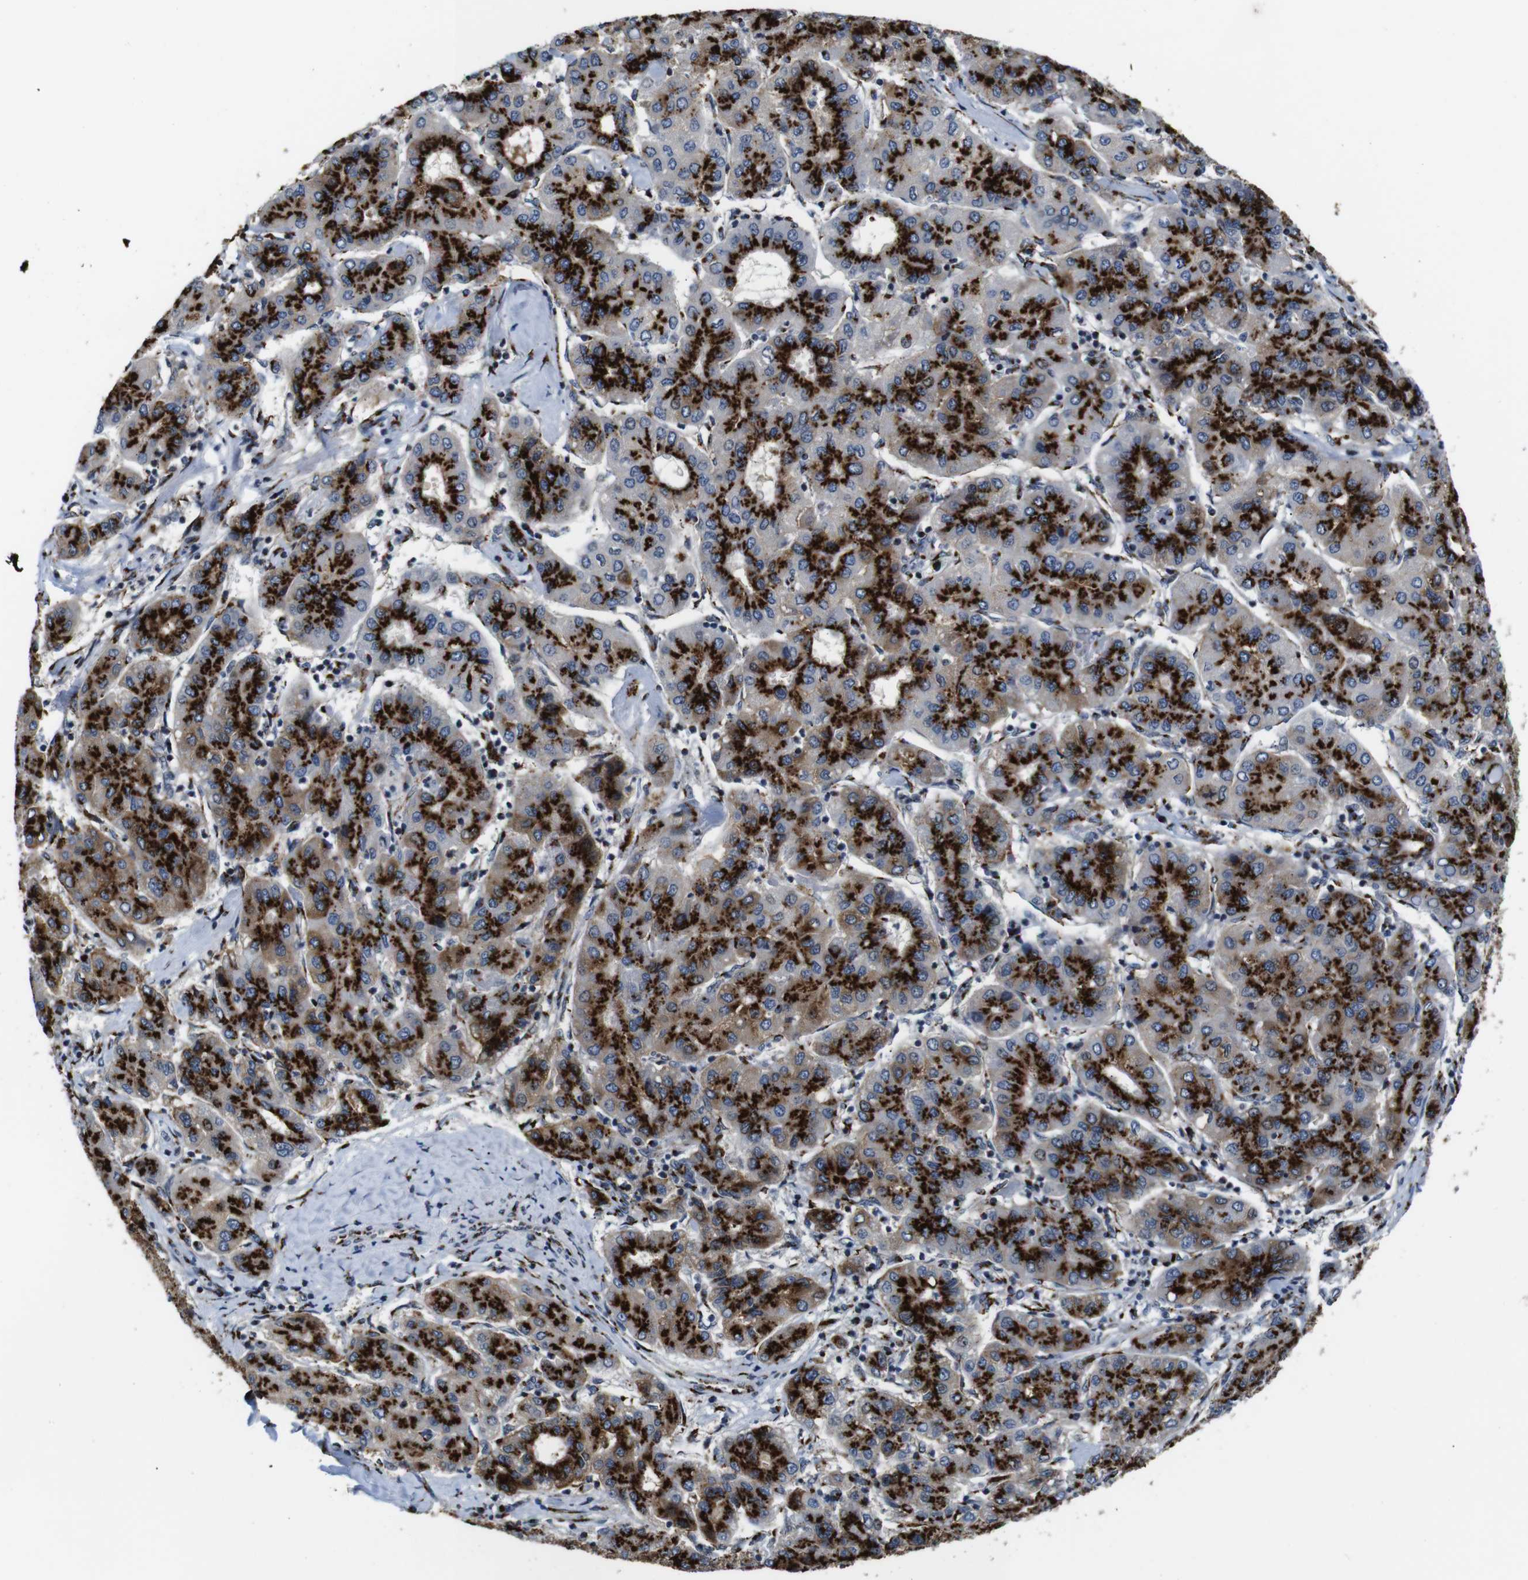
{"staining": {"intensity": "strong", "quantity": ">75%", "location": "cytoplasmic/membranous"}, "tissue": "liver cancer", "cell_type": "Tumor cells", "image_type": "cancer", "snomed": [{"axis": "morphology", "description": "Carcinoma, Hepatocellular, NOS"}, {"axis": "topography", "description": "Liver"}], "caption": "Liver cancer stained with a protein marker exhibits strong staining in tumor cells.", "gene": "TGOLN2", "patient": {"sex": "male", "age": 65}}